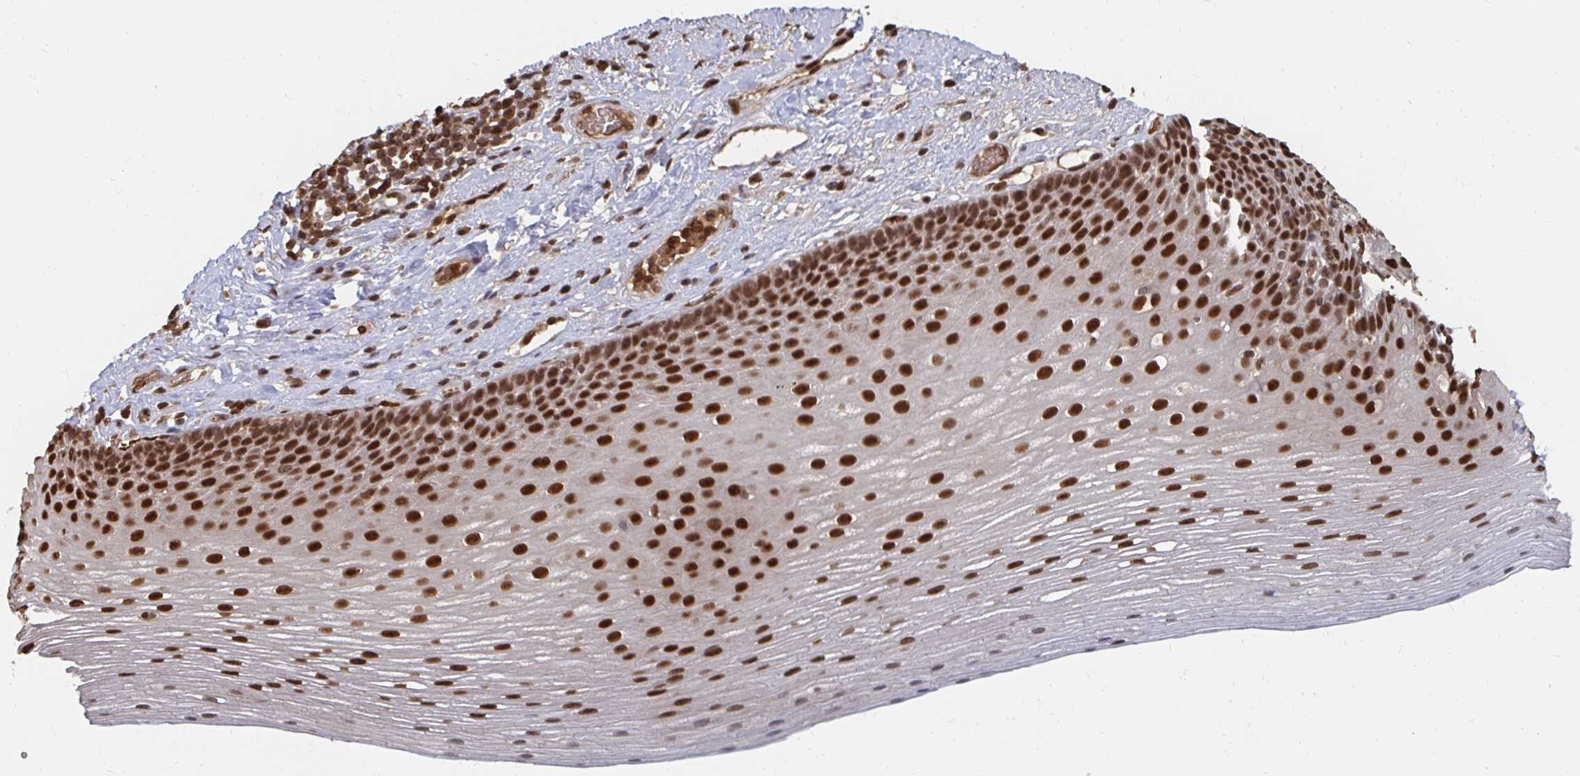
{"staining": {"intensity": "strong", "quantity": ">75%", "location": "nuclear"}, "tissue": "esophagus", "cell_type": "Squamous epithelial cells", "image_type": "normal", "snomed": [{"axis": "morphology", "description": "Normal tissue, NOS"}, {"axis": "topography", "description": "Esophagus"}], "caption": "This is an image of IHC staining of benign esophagus, which shows strong staining in the nuclear of squamous epithelial cells.", "gene": "GTF3C6", "patient": {"sex": "male", "age": 62}}